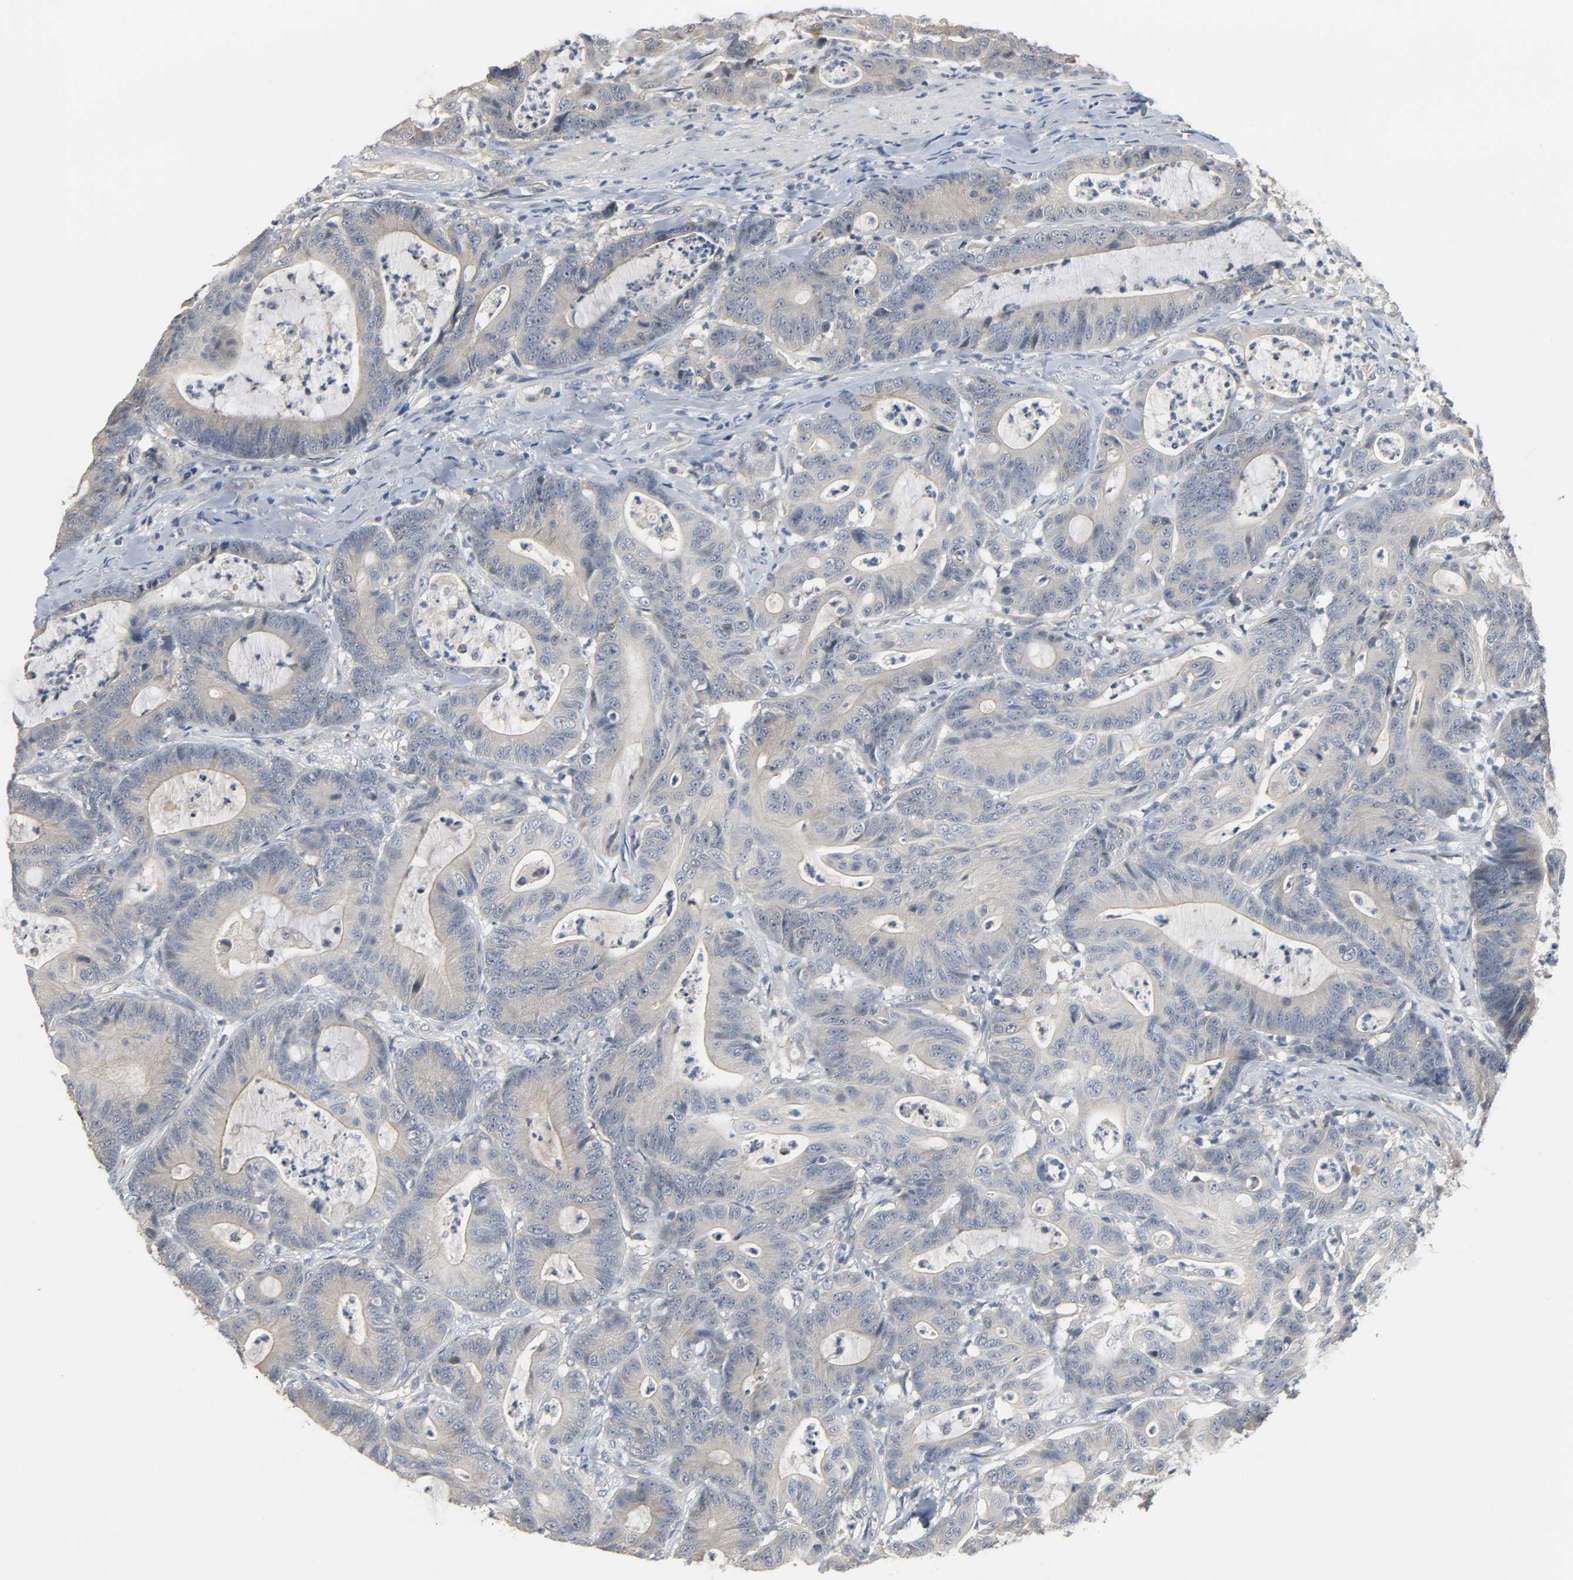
{"staining": {"intensity": "weak", "quantity": "<25%", "location": "cytoplasmic/membranous"}, "tissue": "colorectal cancer", "cell_type": "Tumor cells", "image_type": "cancer", "snomed": [{"axis": "morphology", "description": "Adenocarcinoma, NOS"}, {"axis": "topography", "description": "Colon"}], "caption": "Adenocarcinoma (colorectal) was stained to show a protein in brown. There is no significant staining in tumor cells. The staining is performed using DAB brown chromogen with nuclei counter-stained in using hematoxylin.", "gene": "CD4", "patient": {"sex": "female", "age": 84}}